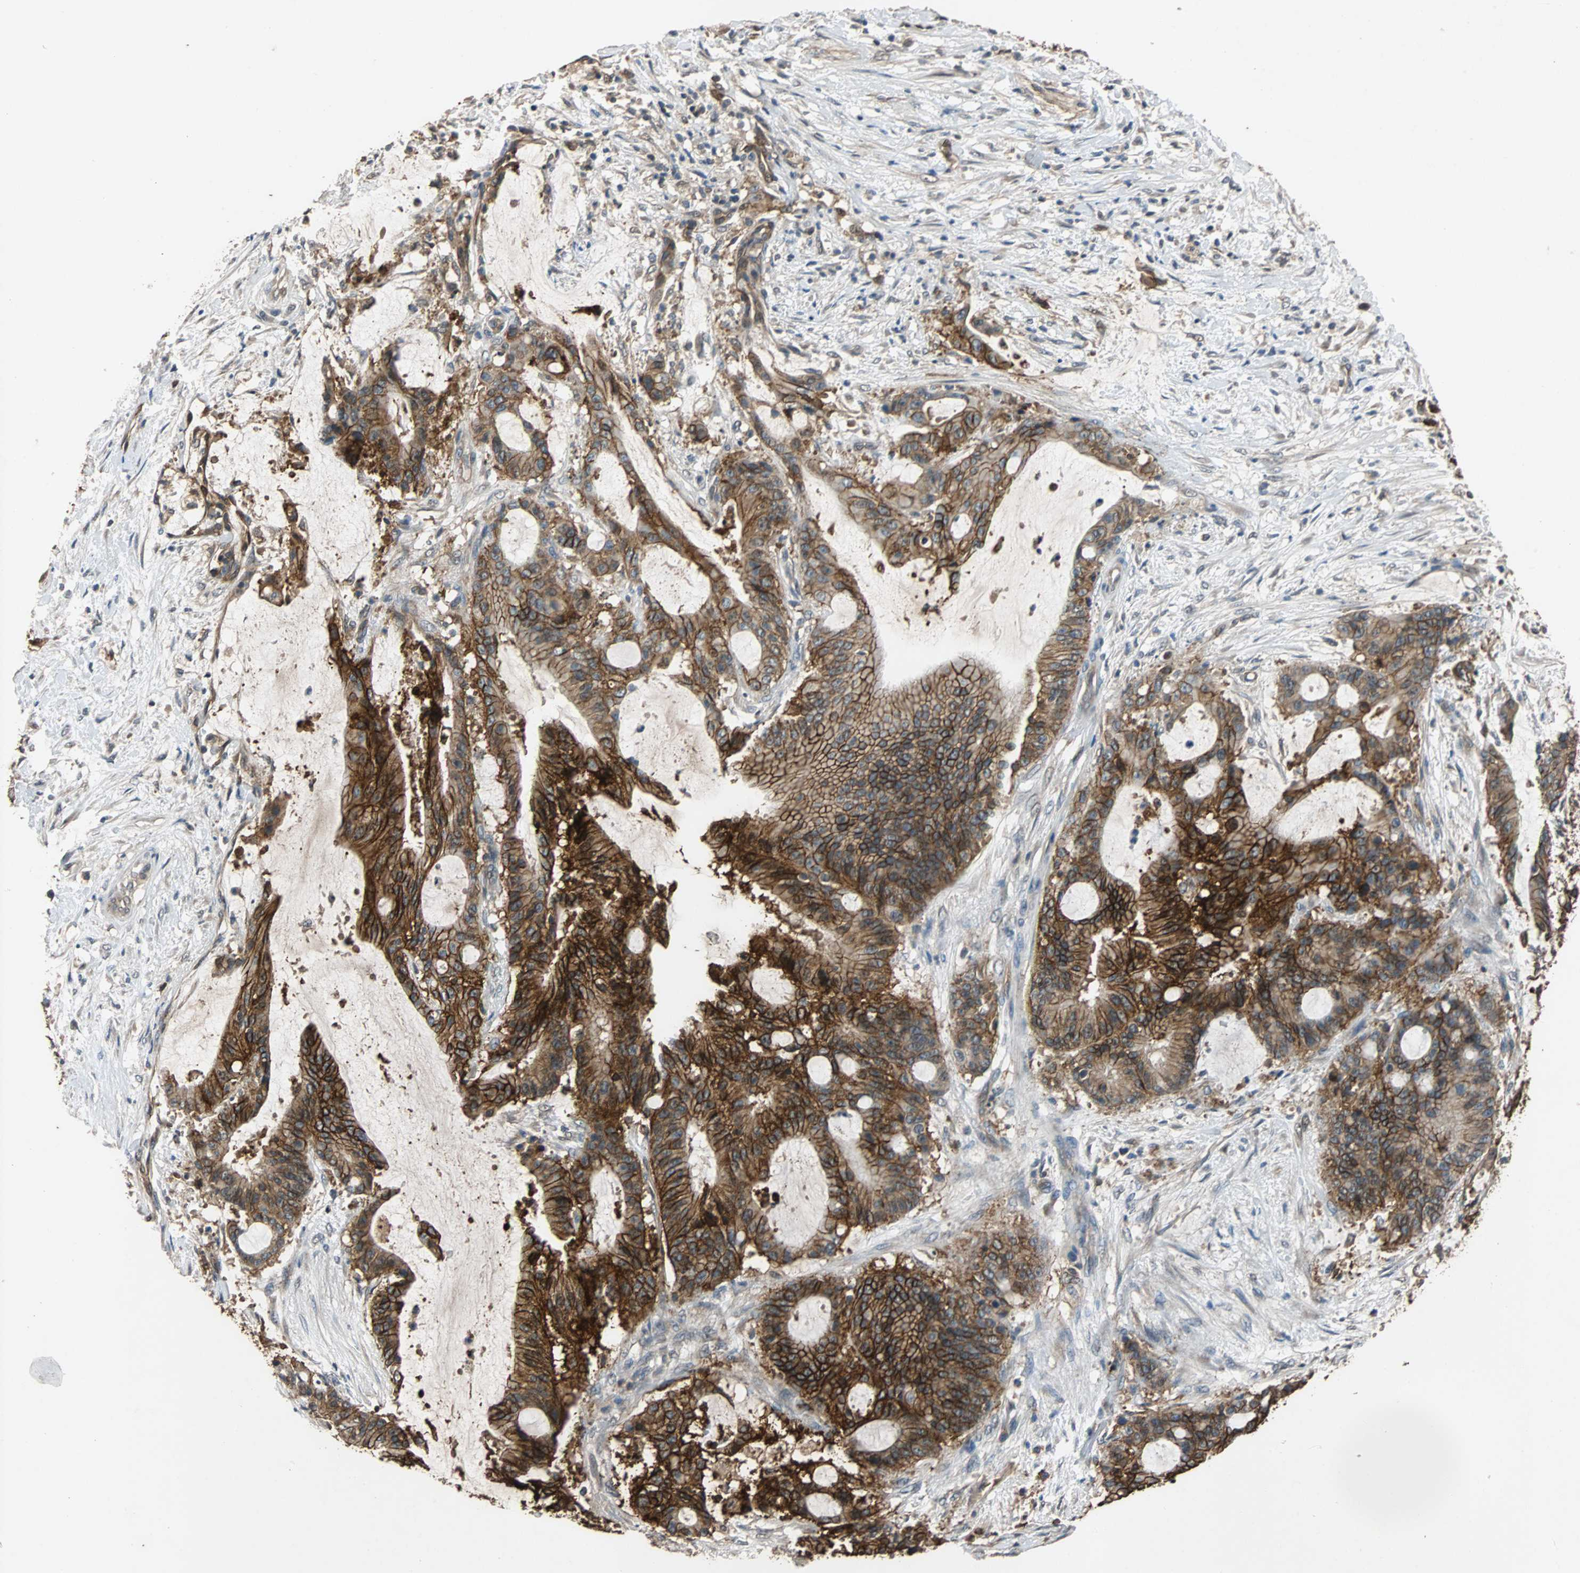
{"staining": {"intensity": "strong", "quantity": ">75%", "location": "cytoplasmic/membranous,nuclear"}, "tissue": "liver cancer", "cell_type": "Tumor cells", "image_type": "cancer", "snomed": [{"axis": "morphology", "description": "Cholangiocarcinoma"}, {"axis": "topography", "description": "Liver"}], "caption": "Immunohistochemistry (IHC) (DAB) staining of human liver cholangiocarcinoma exhibits strong cytoplasmic/membranous and nuclear protein expression in about >75% of tumor cells.", "gene": "NDRG1", "patient": {"sex": "female", "age": 73}}